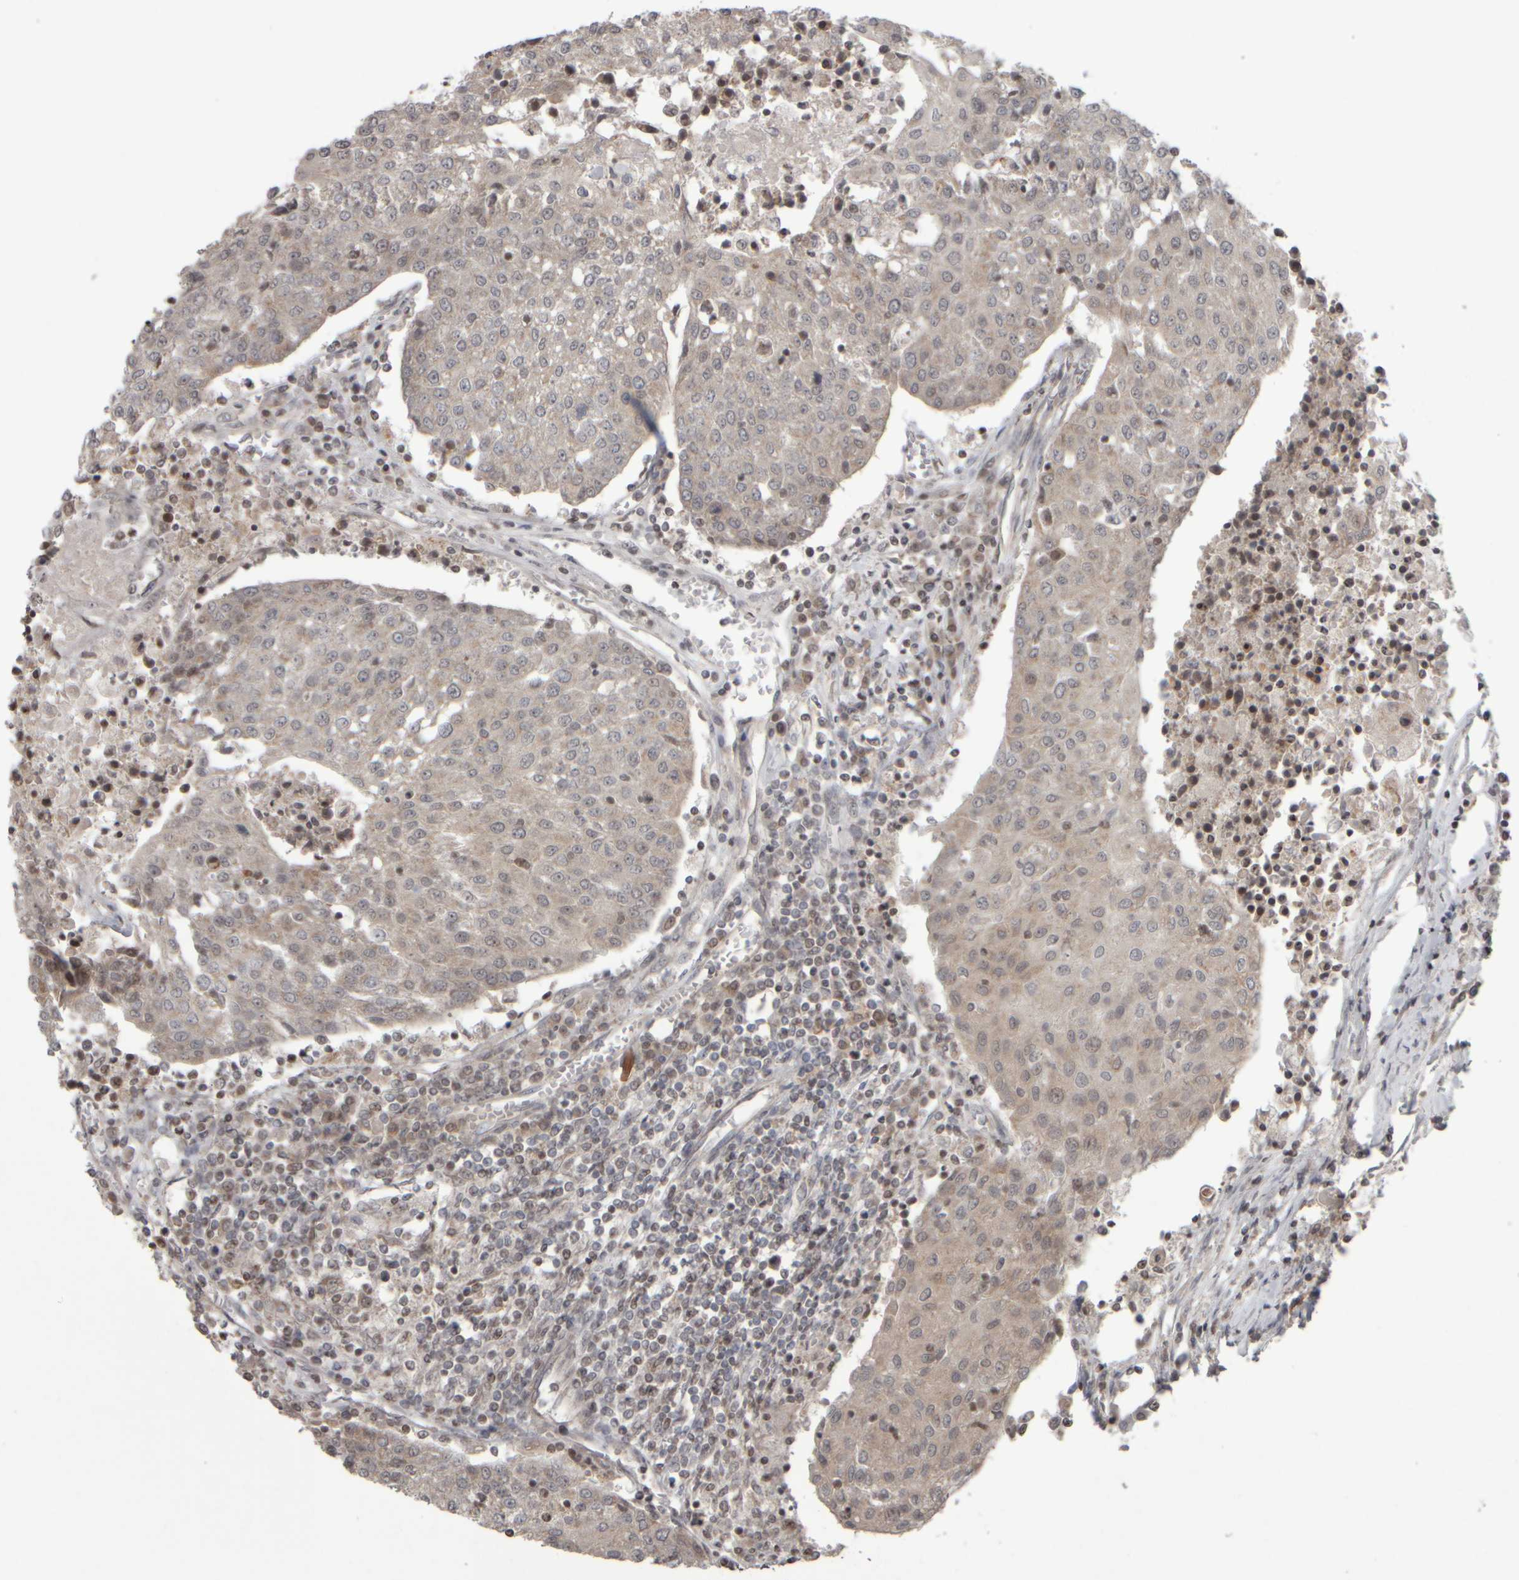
{"staining": {"intensity": "weak", "quantity": "<25%", "location": "cytoplasmic/membranous"}, "tissue": "urothelial cancer", "cell_type": "Tumor cells", "image_type": "cancer", "snomed": [{"axis": "morphology", "description": "Urothelial carcinoma, High grade"}, {"axis": "topography", "description": "Urinary bladder"}], "caption": "DAB (3,3'-diaminobenzidine) immunohistochemical staining of human urothelial cancer shows no significant positivity in tumor cells.", "gene": "CWC27", "patient": {"sex": "female", "age": 85}}